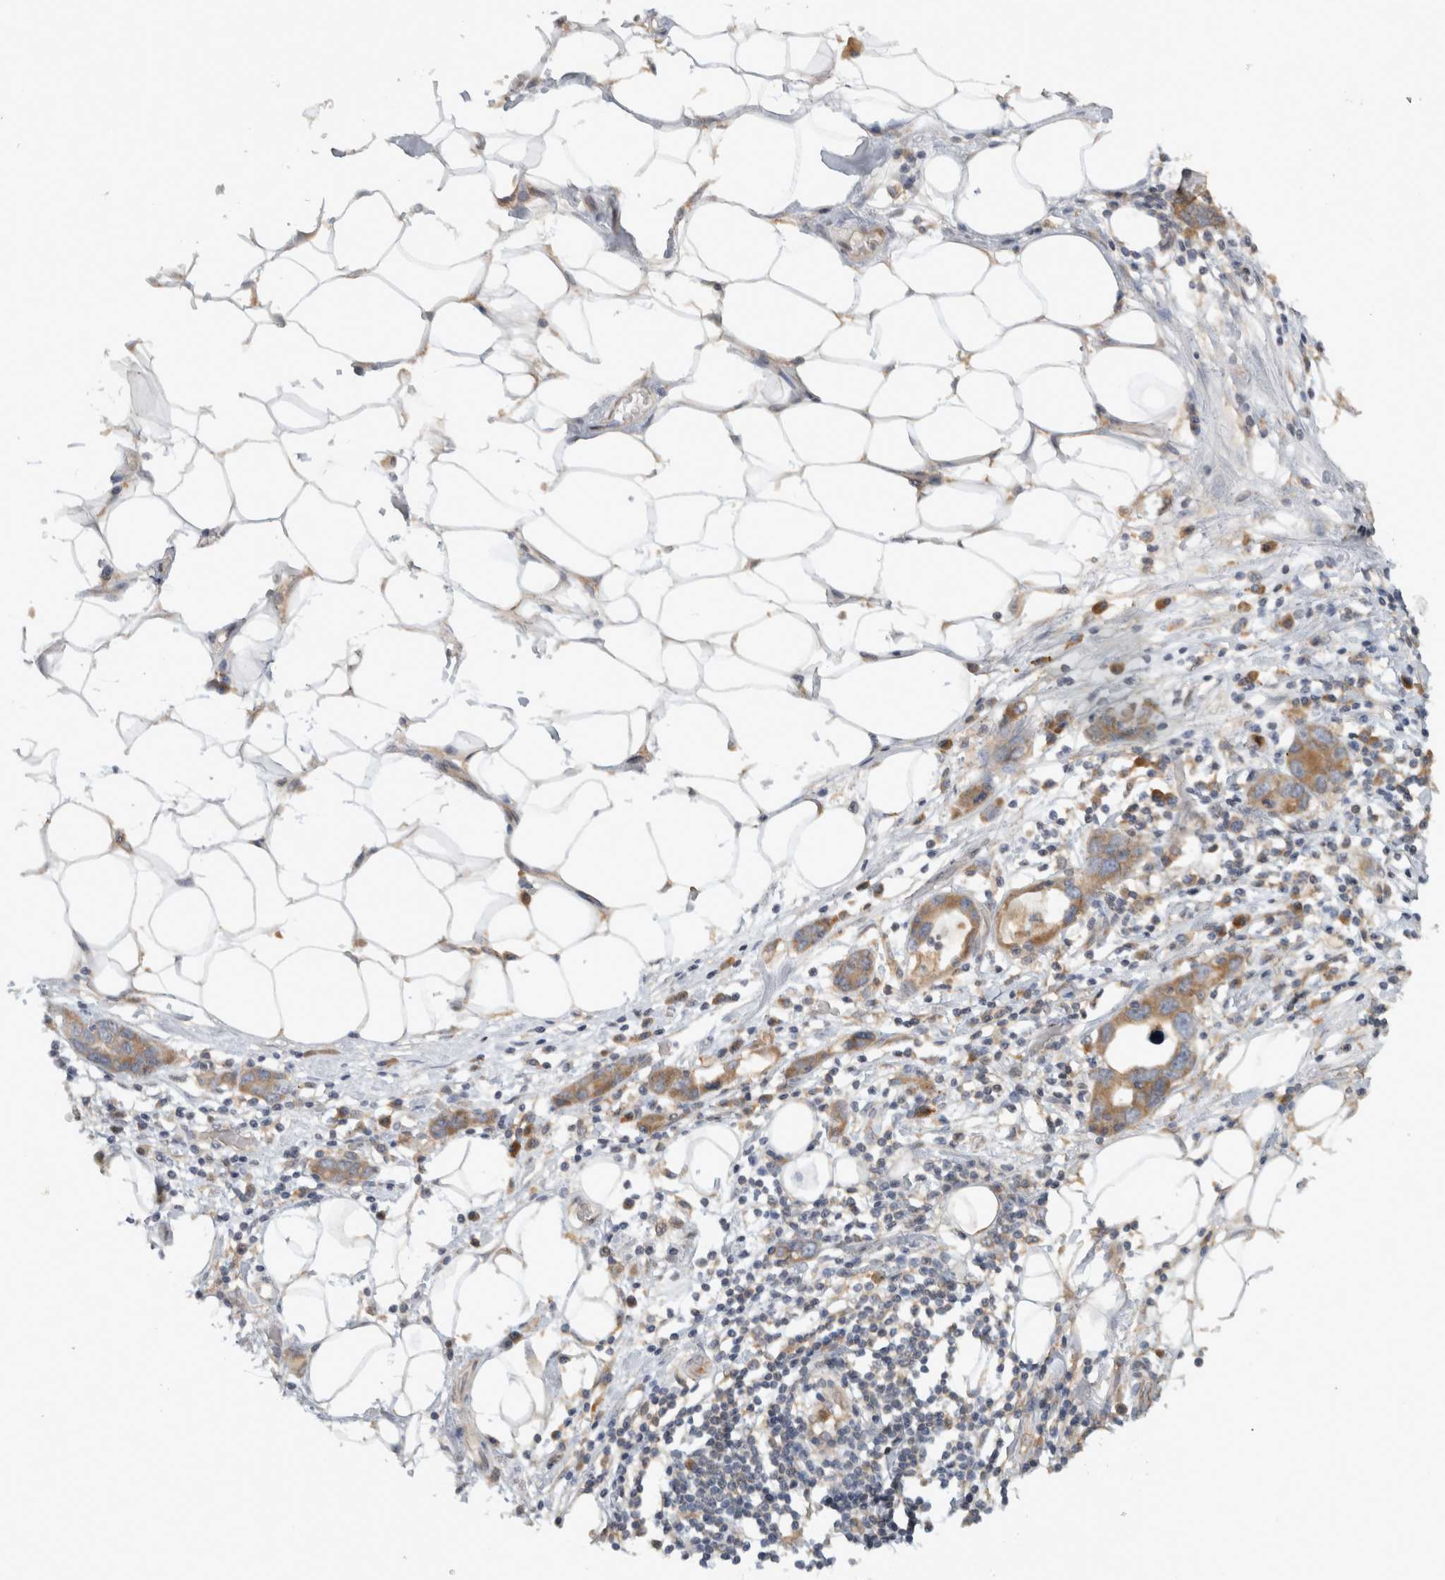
{"staining": {"intensity": "moderate", "quantity": ">75%", "location": "cytoplasmic/membranous"}, "tissue": "stomach cancer", "cell_type": "Tumor cells", "image_type": "cancer", "snomed": [{"axis": "morphology", "description": "Adenocarcinoma, NOS"}, {"axis": "topography", "description": "Stomach, lower"}], "caption": "Immunohistochemical staining of stomach adenocarcinoma reveals moderate cytoplasmic/membranous protein expression in about >75% of tumor cells.", "gene": "VEPH1", "patient": {"sex": "female", "age": 93}}